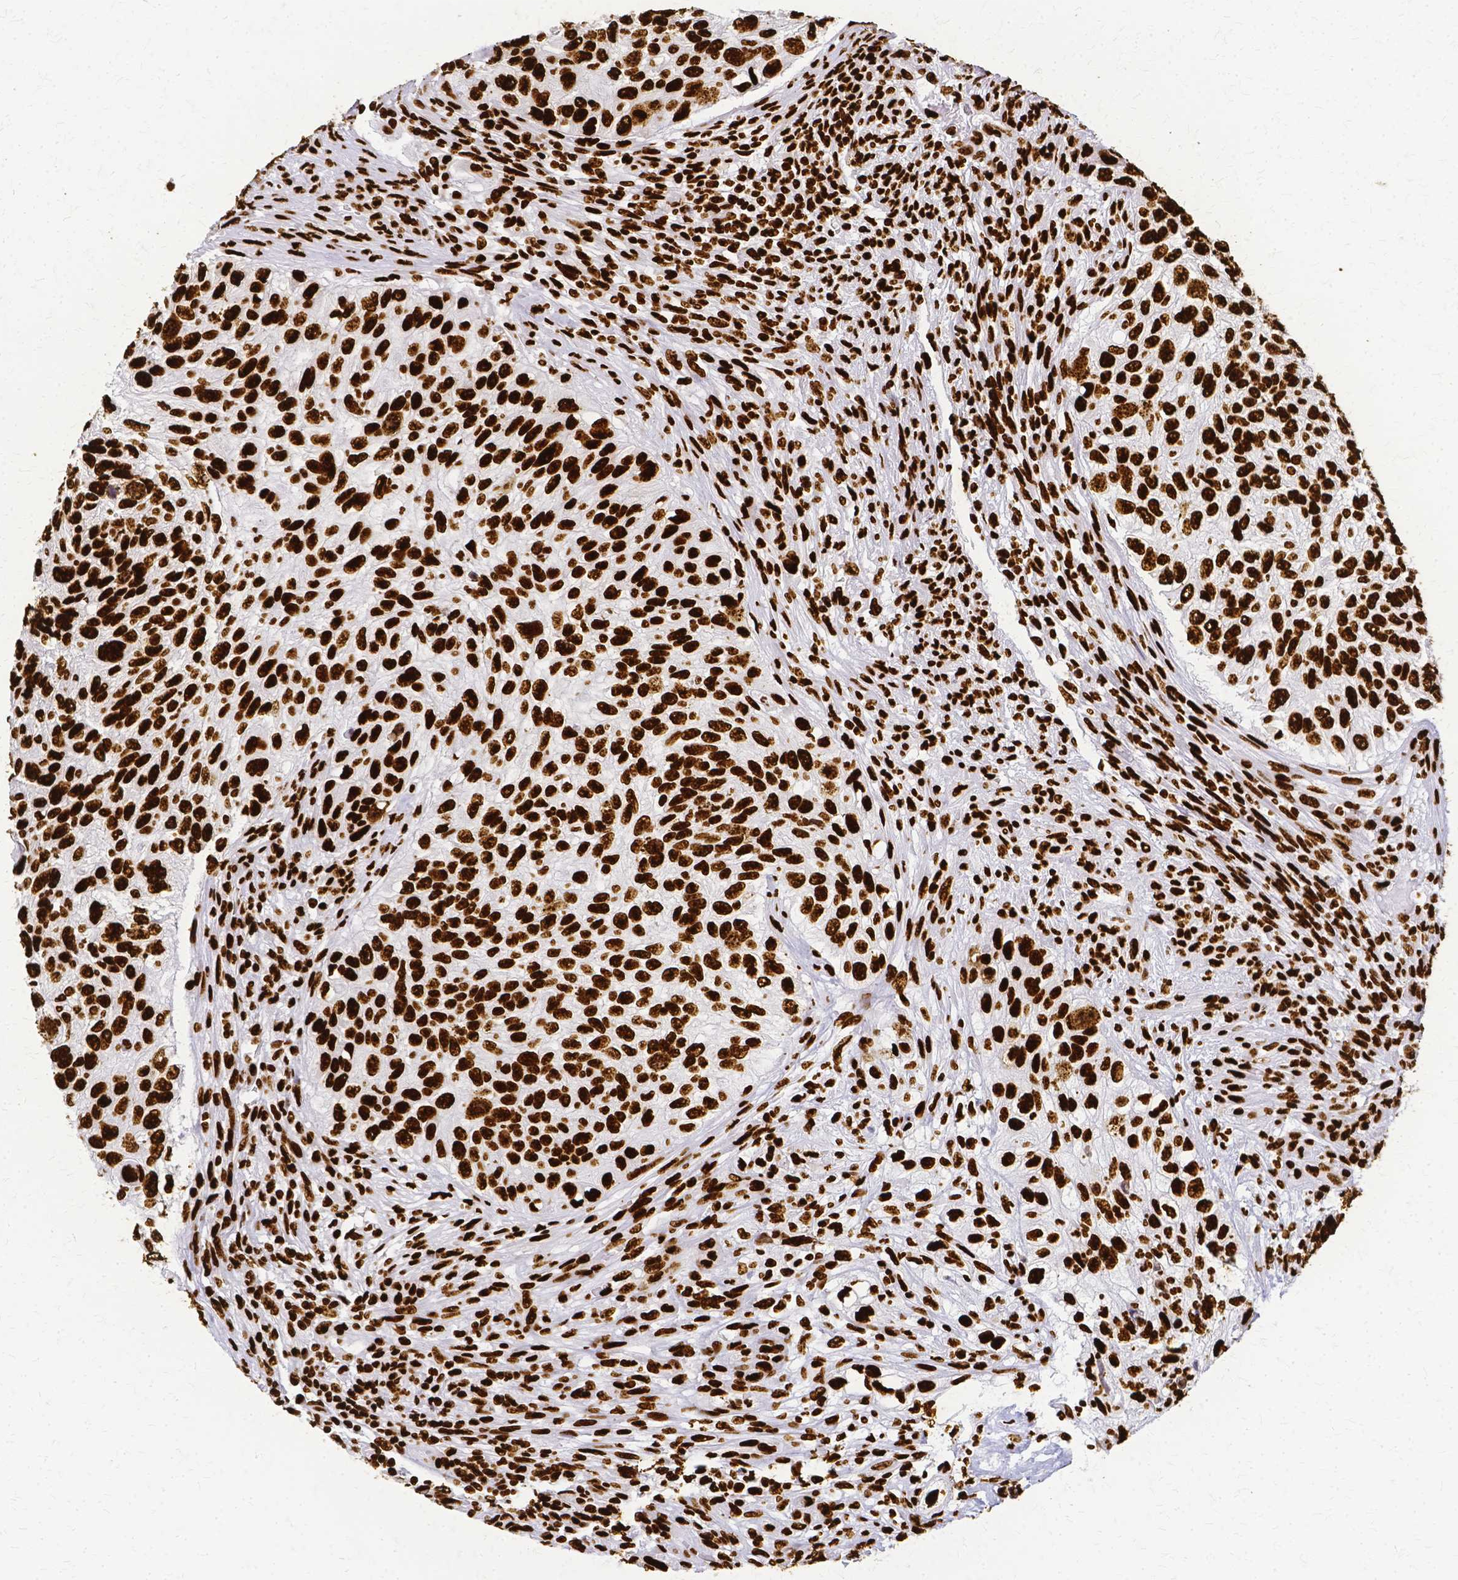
{"staining": {"intensity": "strong", "quantity": ">75%", "location": "nuclear"}, "tissue": "urothelial cancer", "cell_type": "Tumor cells", "image_type": "cancer", "snomed": [{"axis": "morphology", "description": "Urothelial carcinoma, High grade"}, {"axis": "topography", "description": "Urinary bladder"}], "caption": "A high-resolution image shows immunohistochemistry (IHC) staining of urothelial cancer, which displays strong nuclear staining in about >75% of tumor cells. (DAB = brown stain, brightfield microscopy at high magnification).", "gene": "SFPQ", "patient": {"sex": "female", "age": 60}}